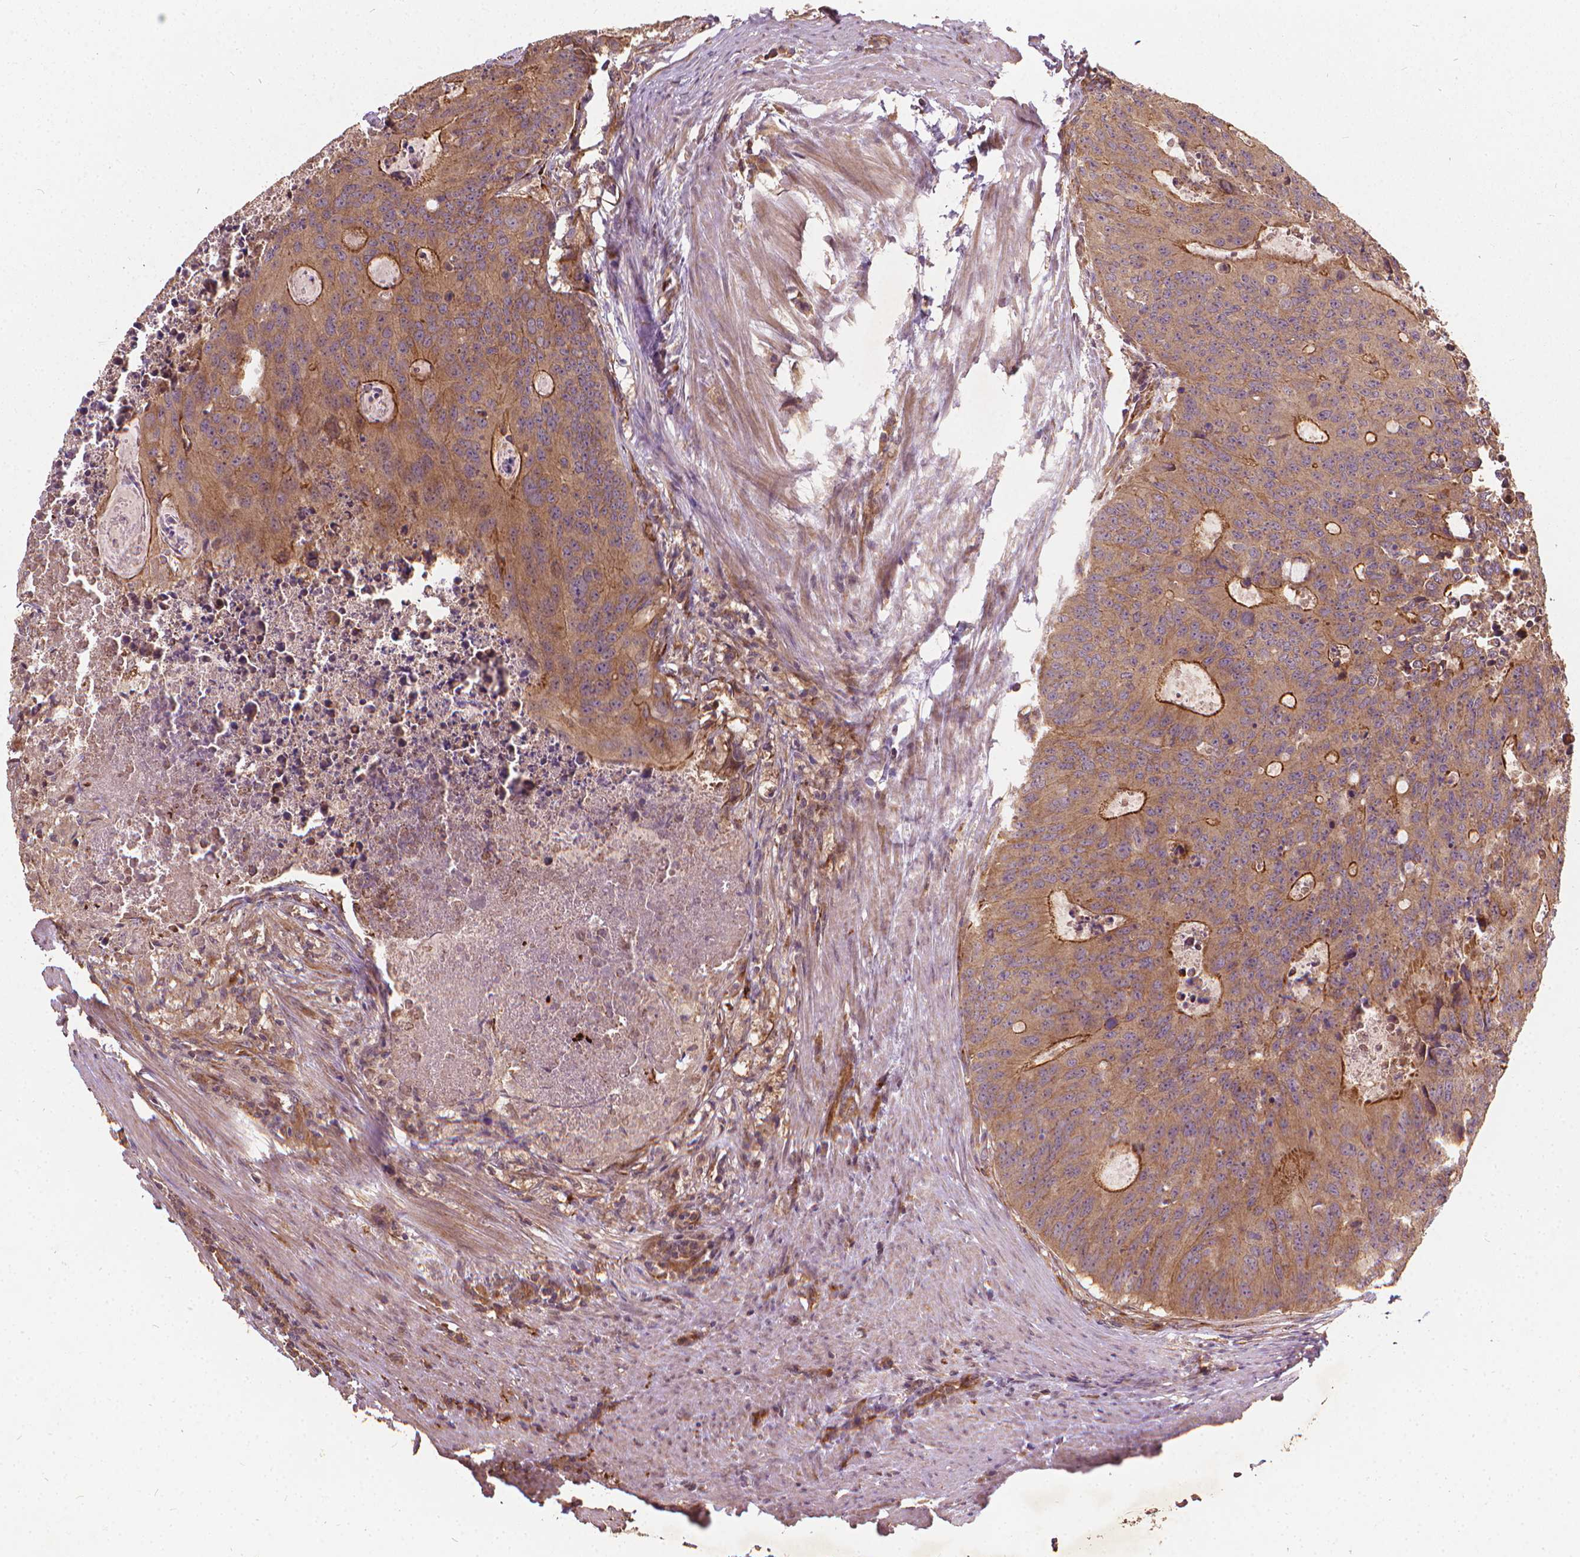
{"staining": {"intensity": "strong", "quantity": "25%-75%", "location": "cytoplasmic/membranous"}, "tissue": "colorectal cancer", "cell_type": "Tumor cells", "image_type": "cancer", "snomed": [{"axis": "morphology", "description": "Adenocarcinoma, NOS"}, {"axis": "topography", "description": "Colon"}], "caption": "Strong cytoplasmic/membranous expression is appreciated in about 25%-75% of tumor cells in colorectal cancer (adenocarcinoma). The protein of interest is shown in brown color, while the nuclei are stained blue.", "gene": "UBXN2A", "patient": {"sex": "male", "age": 67}}